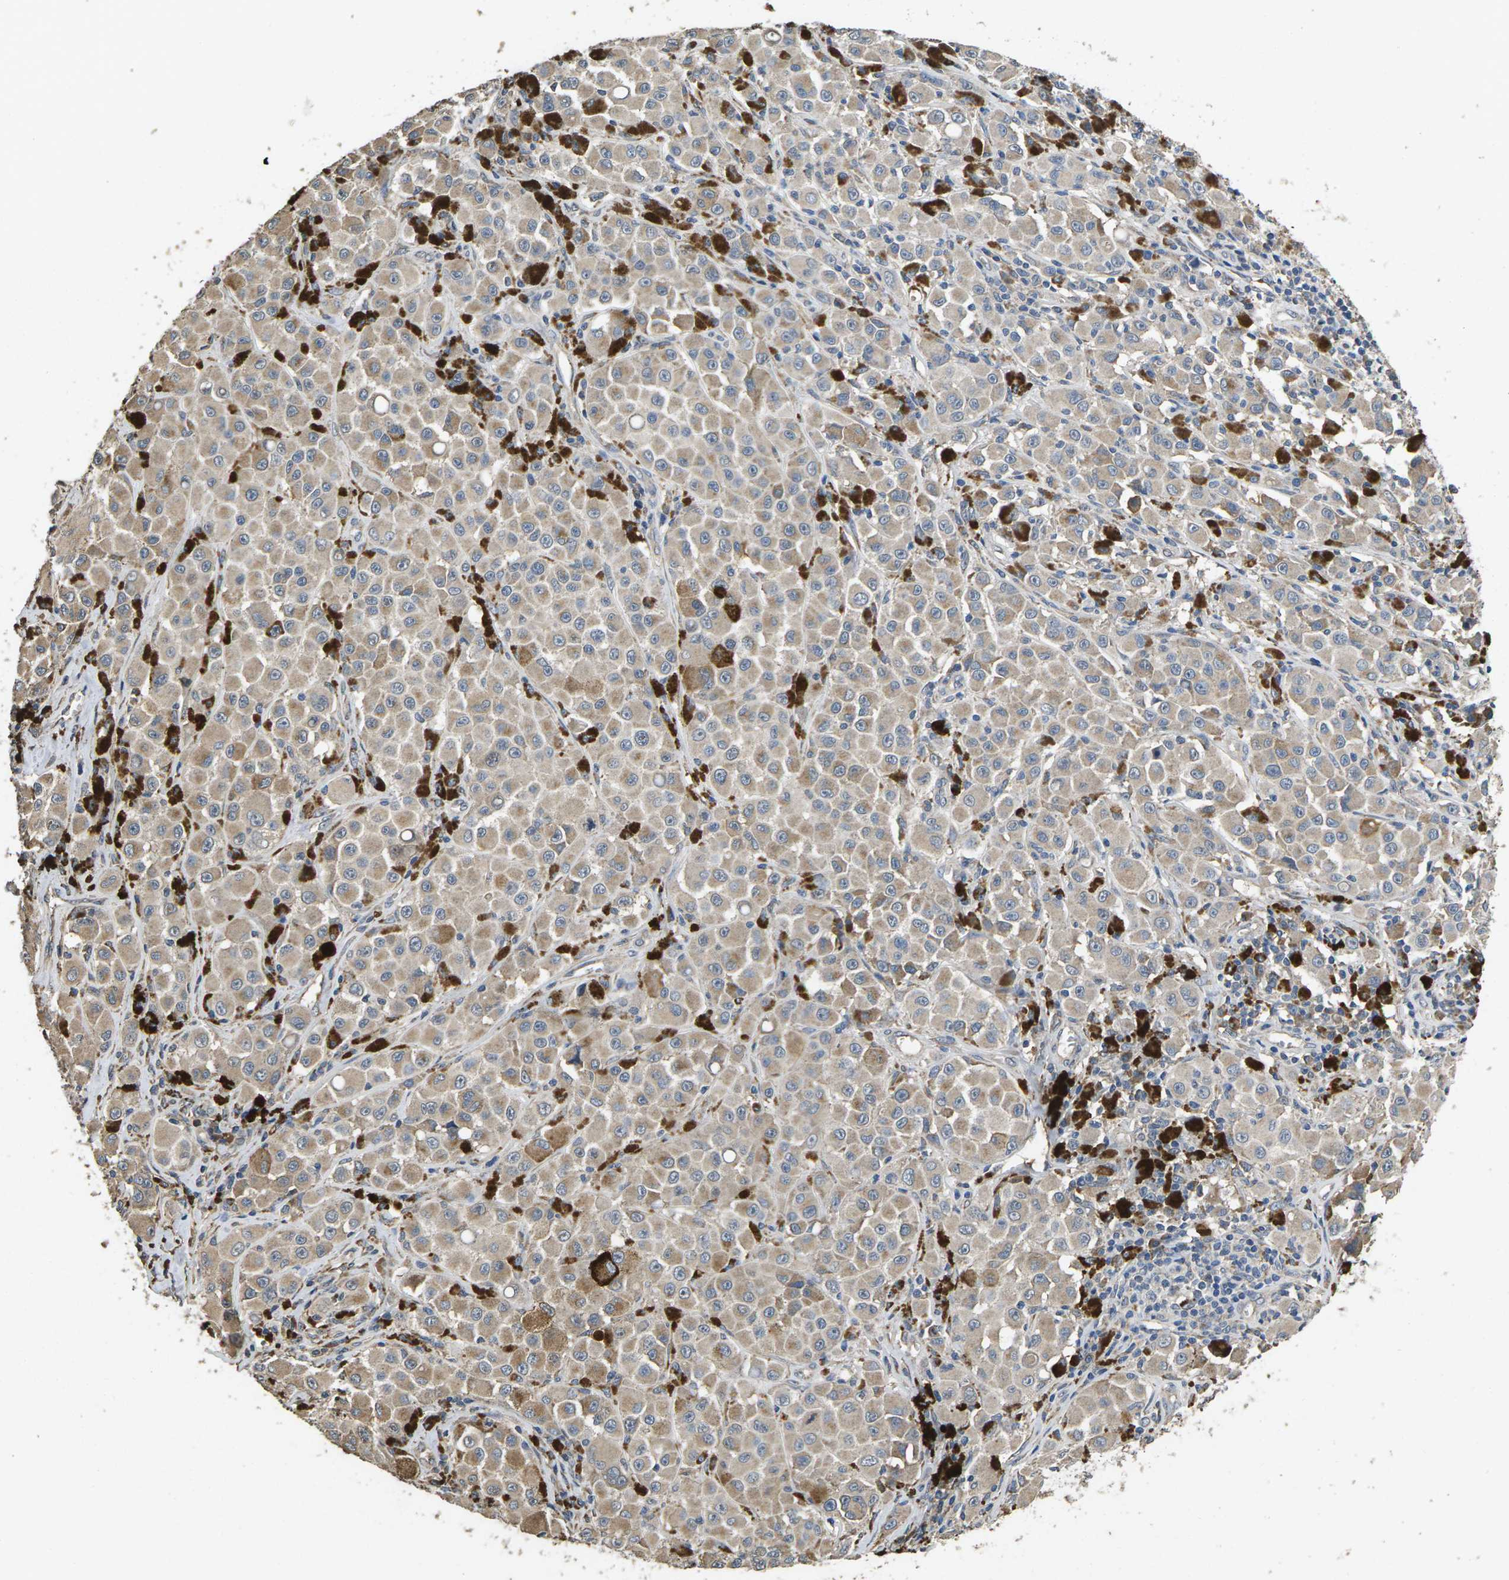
{"staining": {"intensity": "weak", "quantity": ">75%", "location": "cytoplasmic/membranous"}, "tissue": "melanoma", "cell_type": "Tumor cells", "image_type": "cancer", "snomed": [{"axis": "morphology", "description": "Malignant melanoma, NOS"}, {"axis": "topography", "description": "Skin"}], "caption": "A photomicrograph showing weak cytoplasmic/membranous staining in about >75% of tumor cells in malignant melanoma, as visualized by brown immunohistochemical staining.", "gene": "B4GAT1", "patient": {"sex": "male", "age": 84}}